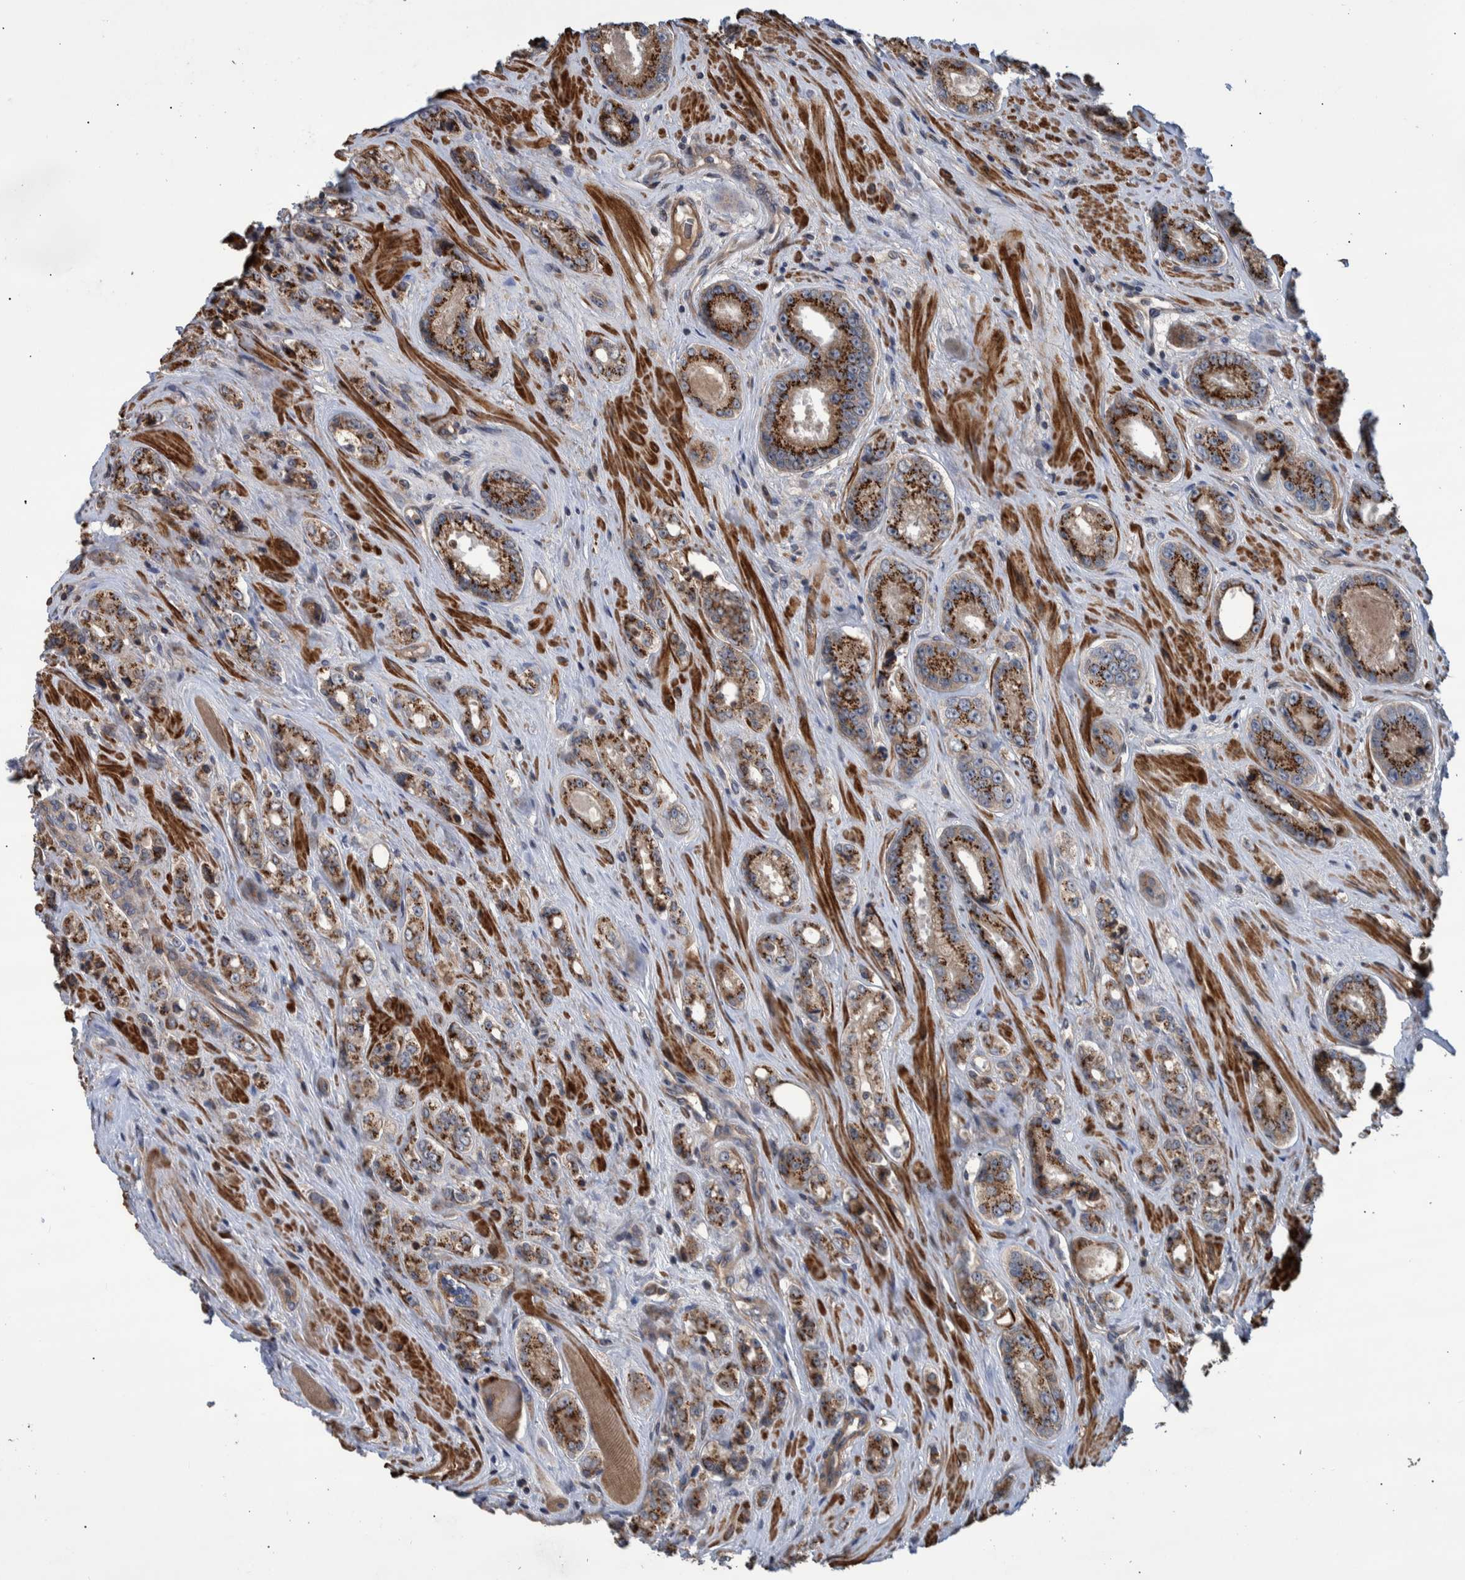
{"staining": {"intensity": "strong", "quantity": "25%-75%", "location": "cytoplasmic/membranous"}, "tissue": "prostate cancer", "cell_type": "Tumor cells", "image_type": "cancer", "snomed": [{"axis": "morphology", "description": "Adenocarcinoma, High grade"}, {"axis": "topography", "description": "Prostate"}], "caption": "The histopathology image exhibits a brown stain indicating the presence of a protein in the cytoplasmic/membranous of tumor cells in prostate cancer (high-grade adenocarcinoma). Nuclei are stained in blue.", "gene": "B3GNTL1", "patient": {"sex": "male", "age": 61}}